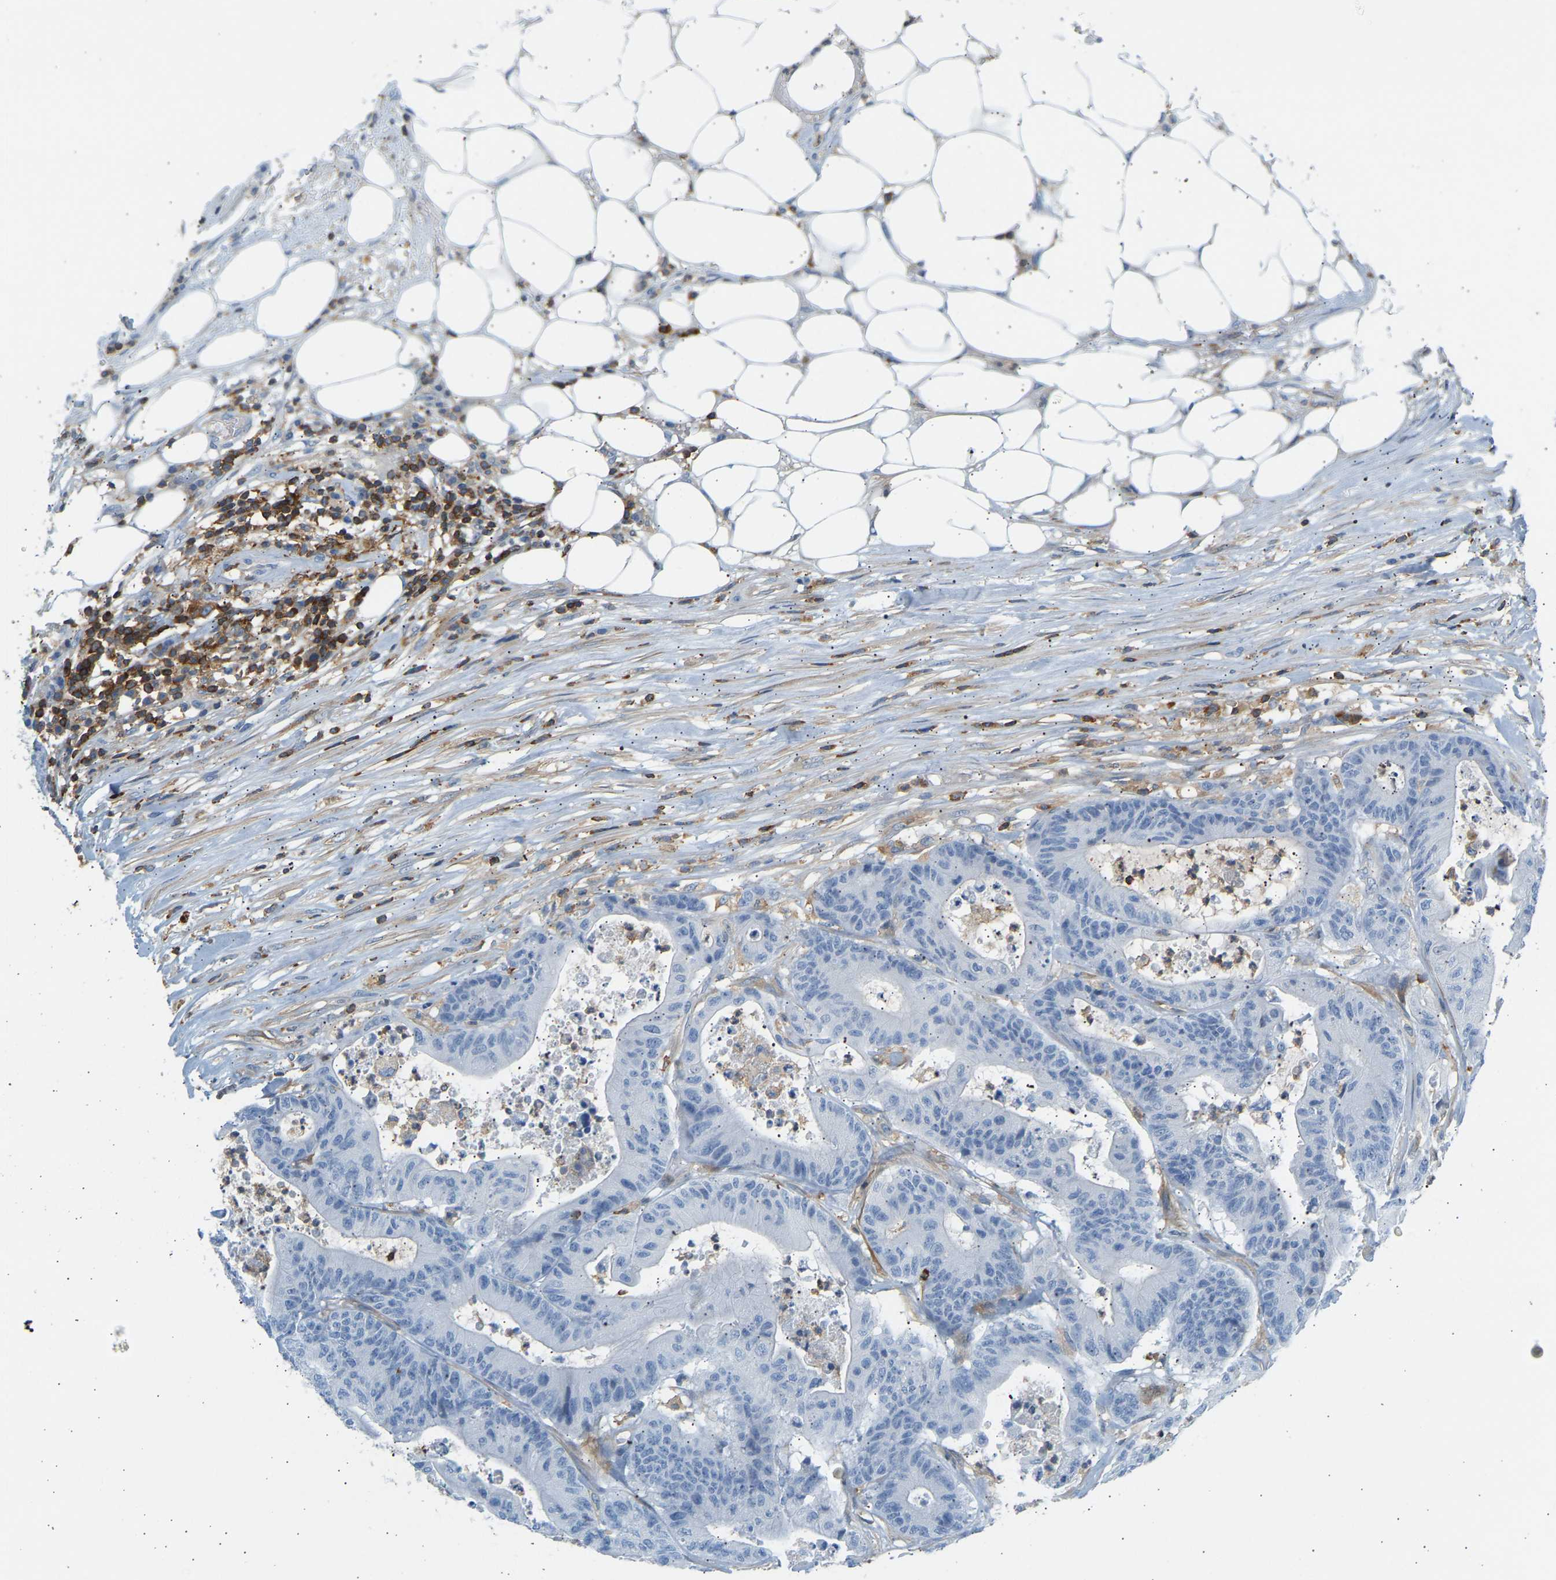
{"staining": {"intensity": "negative", "quantity": "none", "location": "none"}, "tissue": "colorectal cancer", "cell_type": "Tumor cells", "image_type": "cancer", "snomed": [{"axis": "morphology", "description": "Adenocarcinoma, NOS"}, {"axis": "topography", "description": "Colon"}], "caption": "Human colorectal cancer stained for a protein using immunohistochemistry (IHC) demonstrates no positivity in tumor cells.", "gene": "FNBP1", "patient": {"sex": "female", "age": 84}}